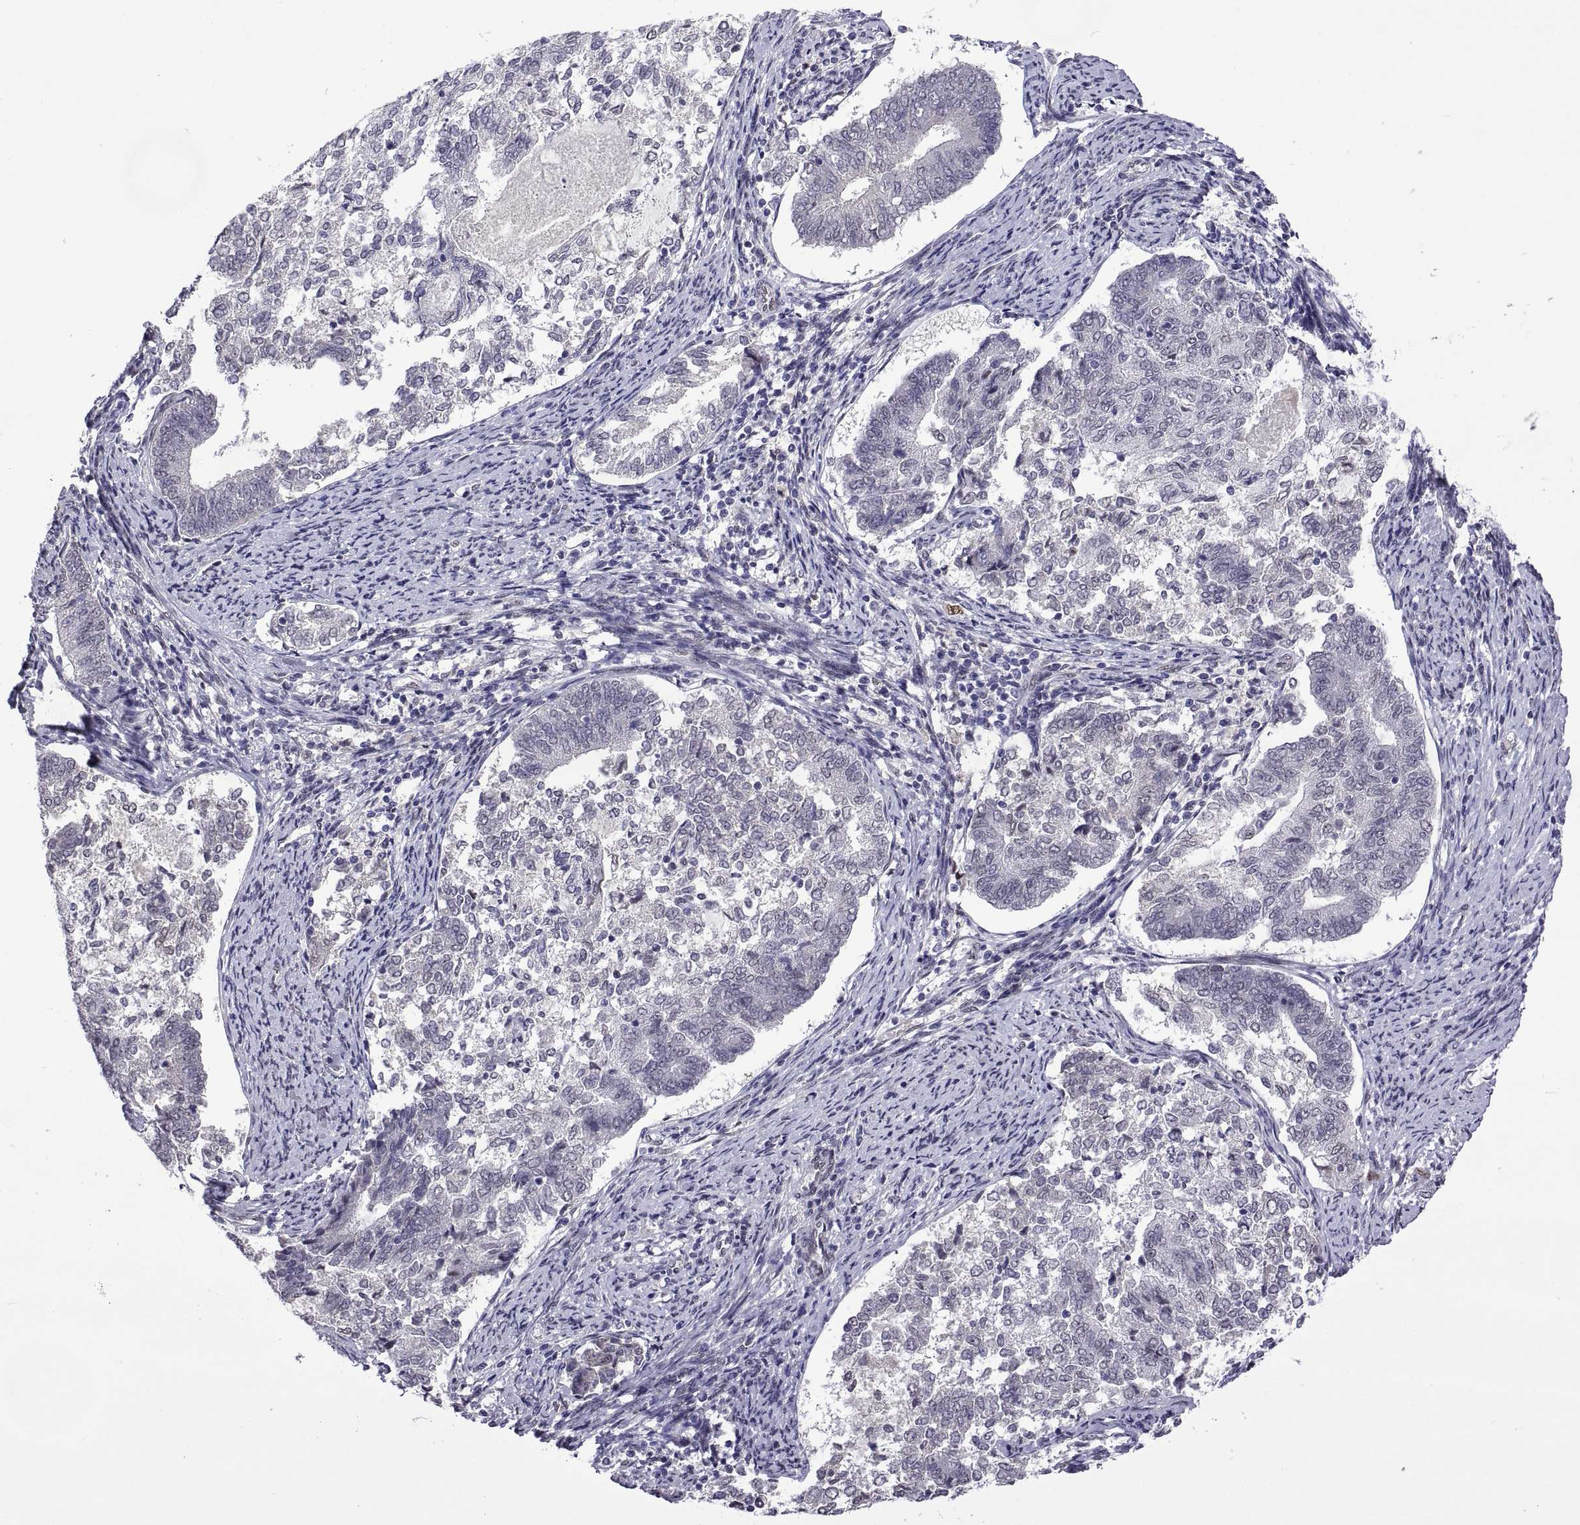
{"staining": {"intensity": "negative", "quantity": "none", "location": "none"}, "tissue": "endometrial cancer", "cell_type": "Tumor cells", "image_type": "cancer", "snomed": [{"axis": "morphology", "description": "Adenocarcinoma, NOS"}, {"axis": "topography", "description": "Endometrium"}], "caption": "Protein analysis of adenocarcinoma (endometrial) displays no significant expression in tumor cells.", "gene": "NR4A1", "patient": {"sex": "female", "age": 65}}